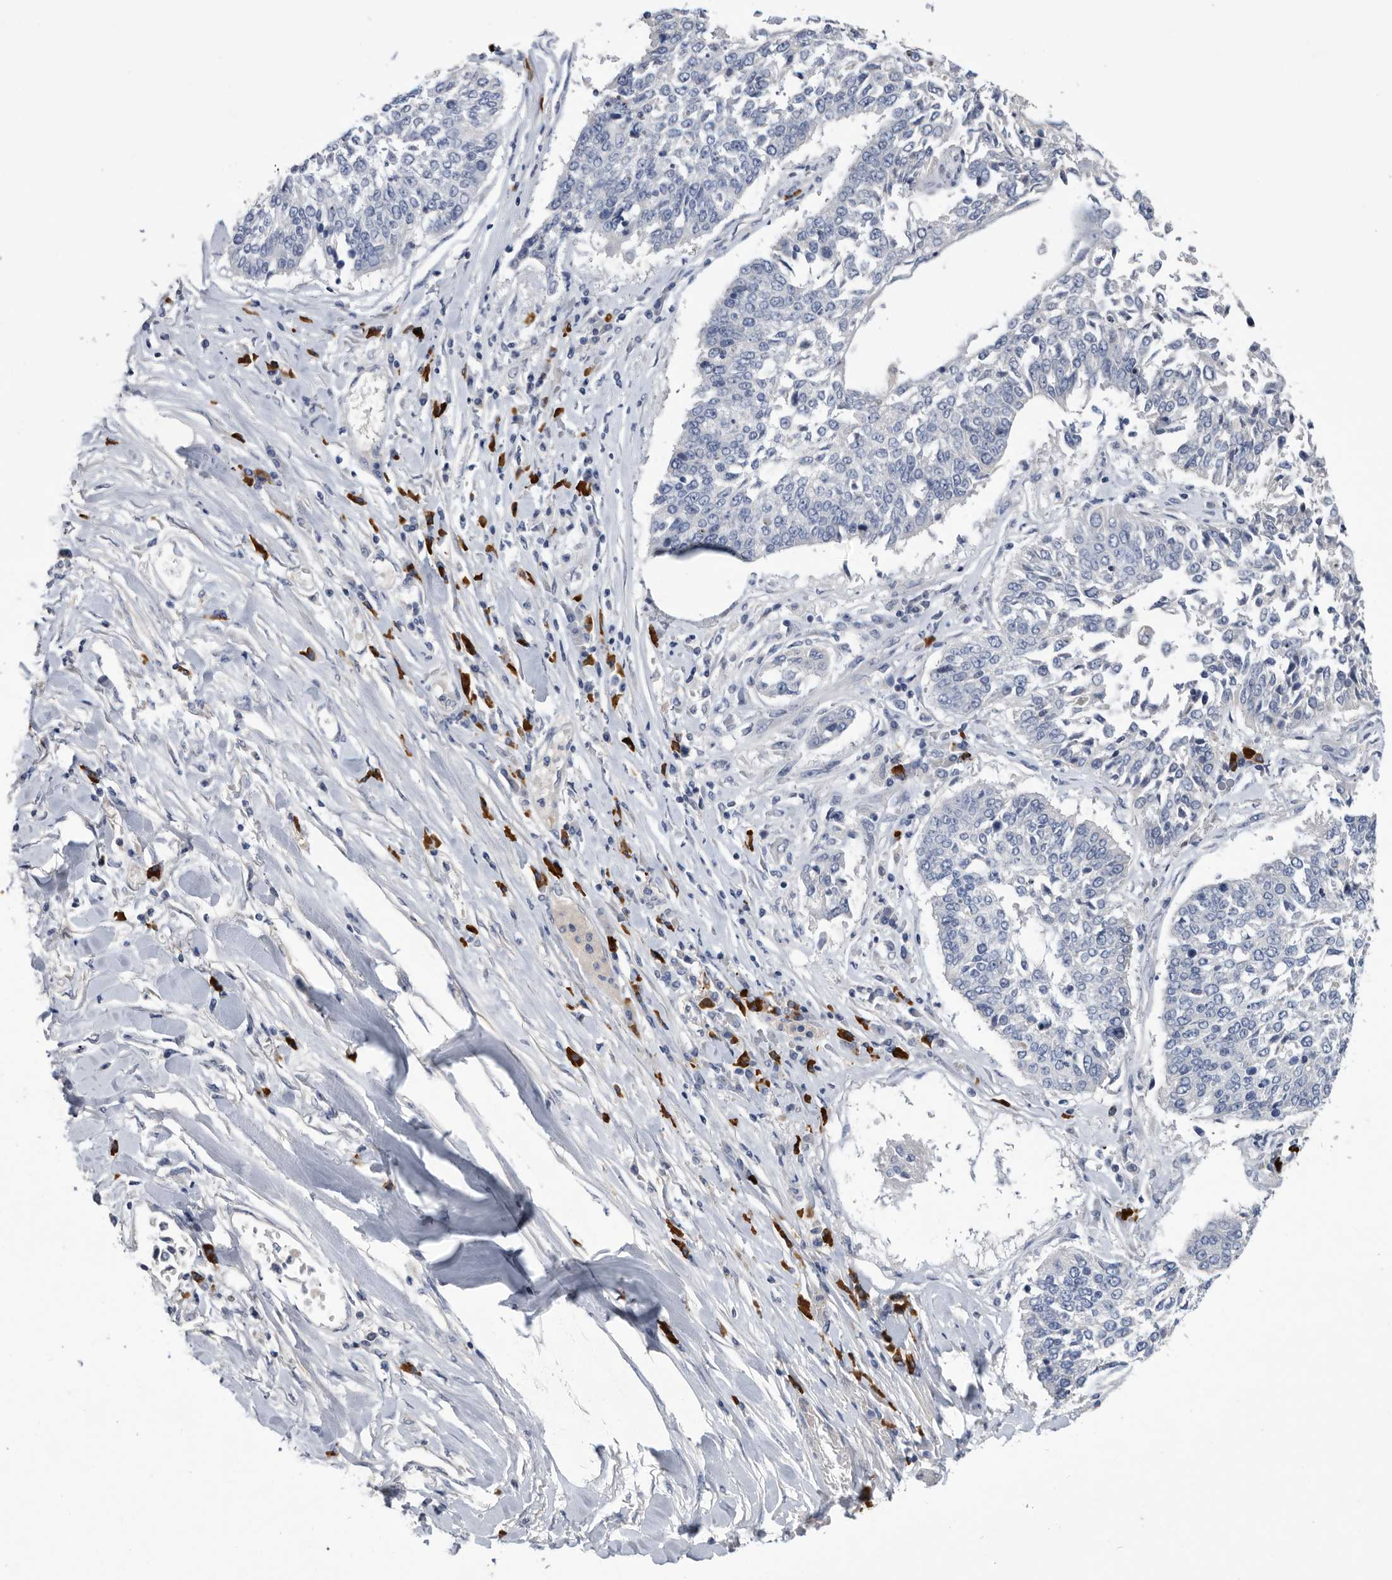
{"staining": {"intensity": "negative", "quantity": "none", "location": "none"}, "tissue": "lung cancer", "cell_type": "Tumor cells", "image_type": "cancer", "snomed": [{"axis": "morphology", "description": "Normal tissue, NOS"}, {"axis": "morphology", "description": "Squamous cell carcinoma, NOS"}, {"axis": "topography", "description": "Cartilage tissue"}, {"axis": "topography", "description": "Lung"}, {"axis": "topography", "description": "Peripheral nerve tissue"}], "caption": "Lung cancer (squamous cell carcinoma) was stained to show a protein in brown. There is no significant staining in tumor cells.", "gene": "BTBD6", "patient": {"sex": "female", "age": 49}}